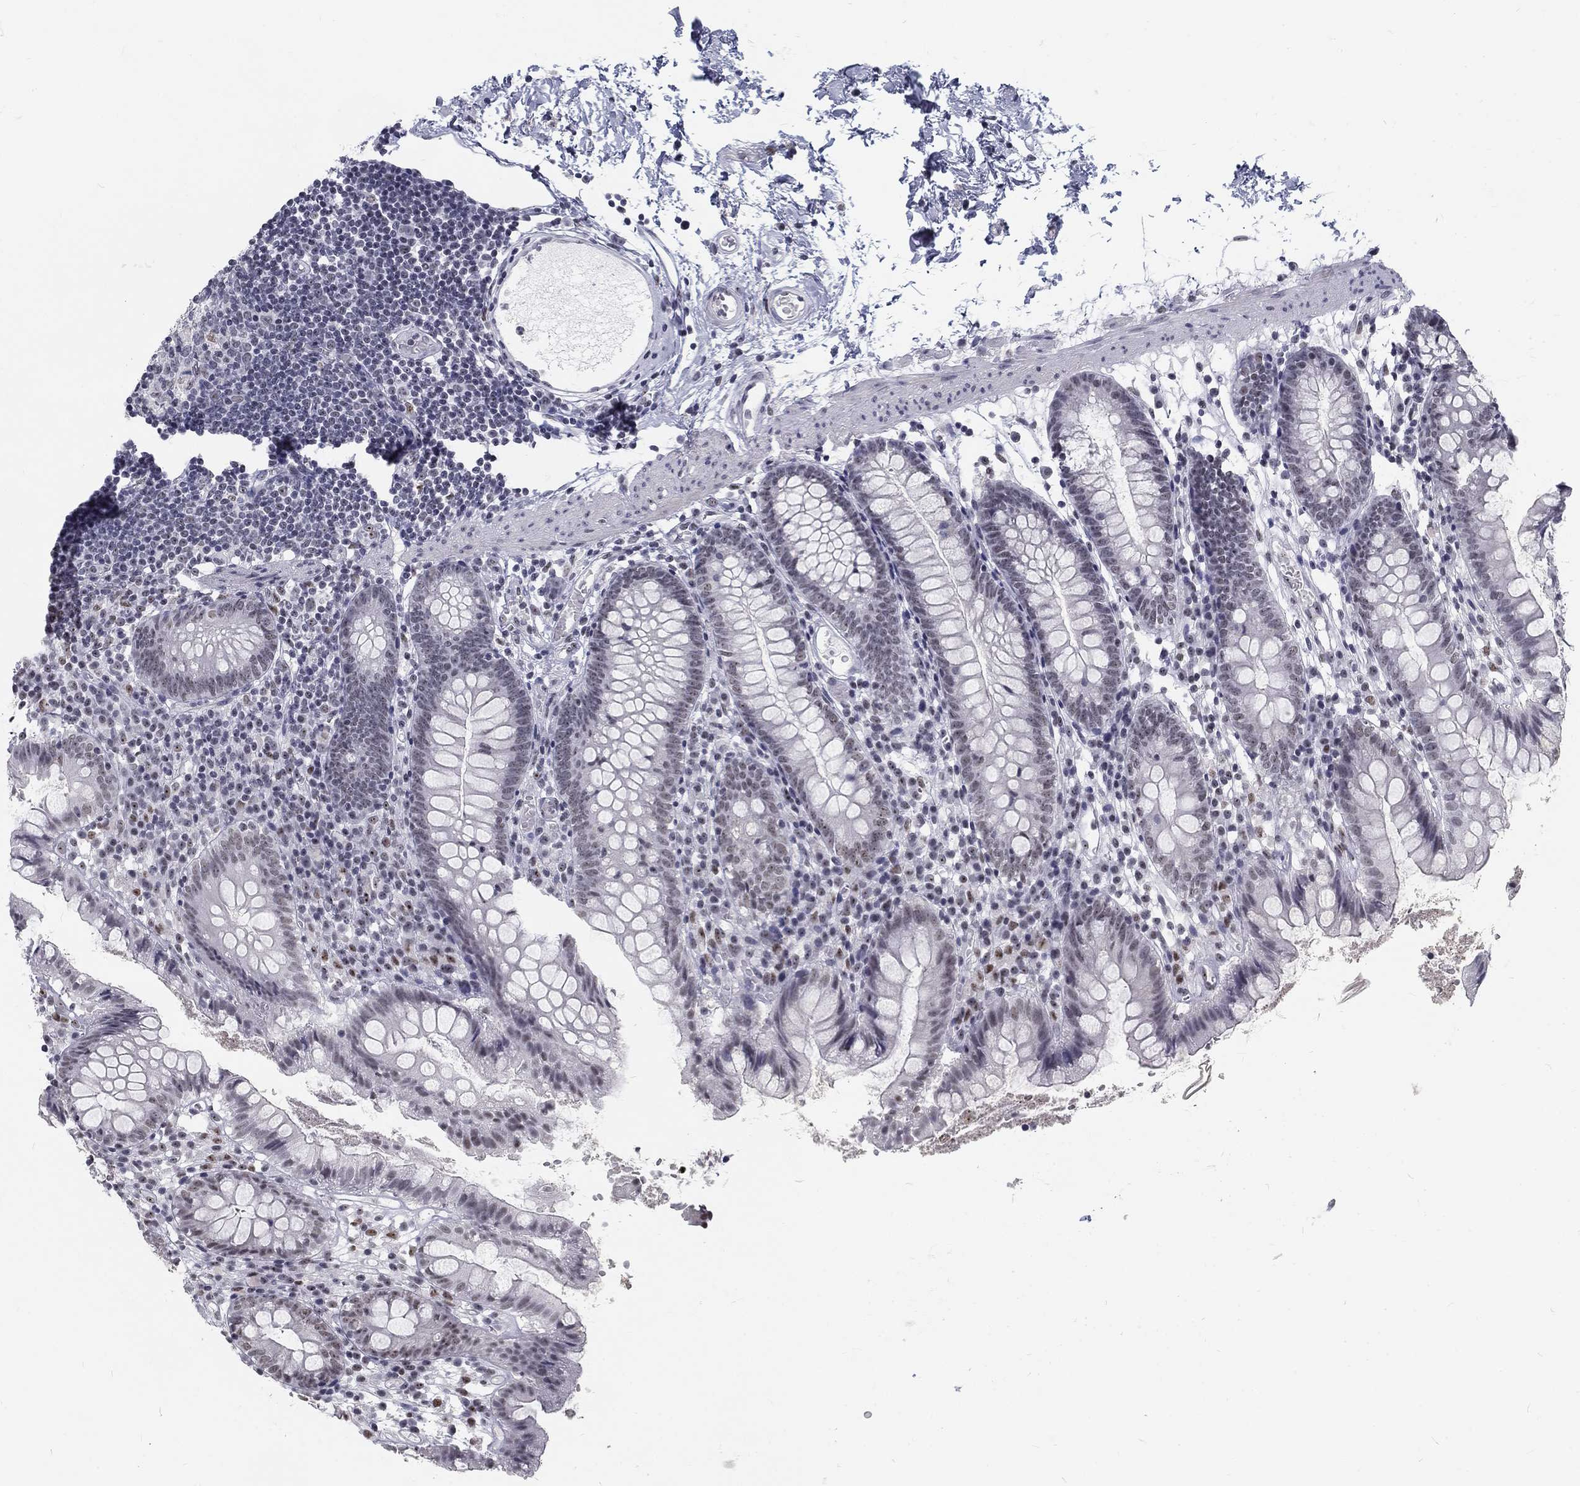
{"staining": {"intensity": "weak", "quantity": "<25%", "location": "nuclear"}, "tissue": "small intestine", "cell_type": "Glandular cells", "image_type": "normal", "snomed": [{"axis": "morphology", "description": "Normal tissue, NOS"}, {"axis": "topography", "description": "Small intestine"}], "caption": "Glandular cells are negative for brown protein staining in unremarkable small intestine. (Immunohistochemistry (ihc), brightfield microscopy, high magnification).", "gene": "SNORC", "patient": {"sex": "female", "age": 90}}